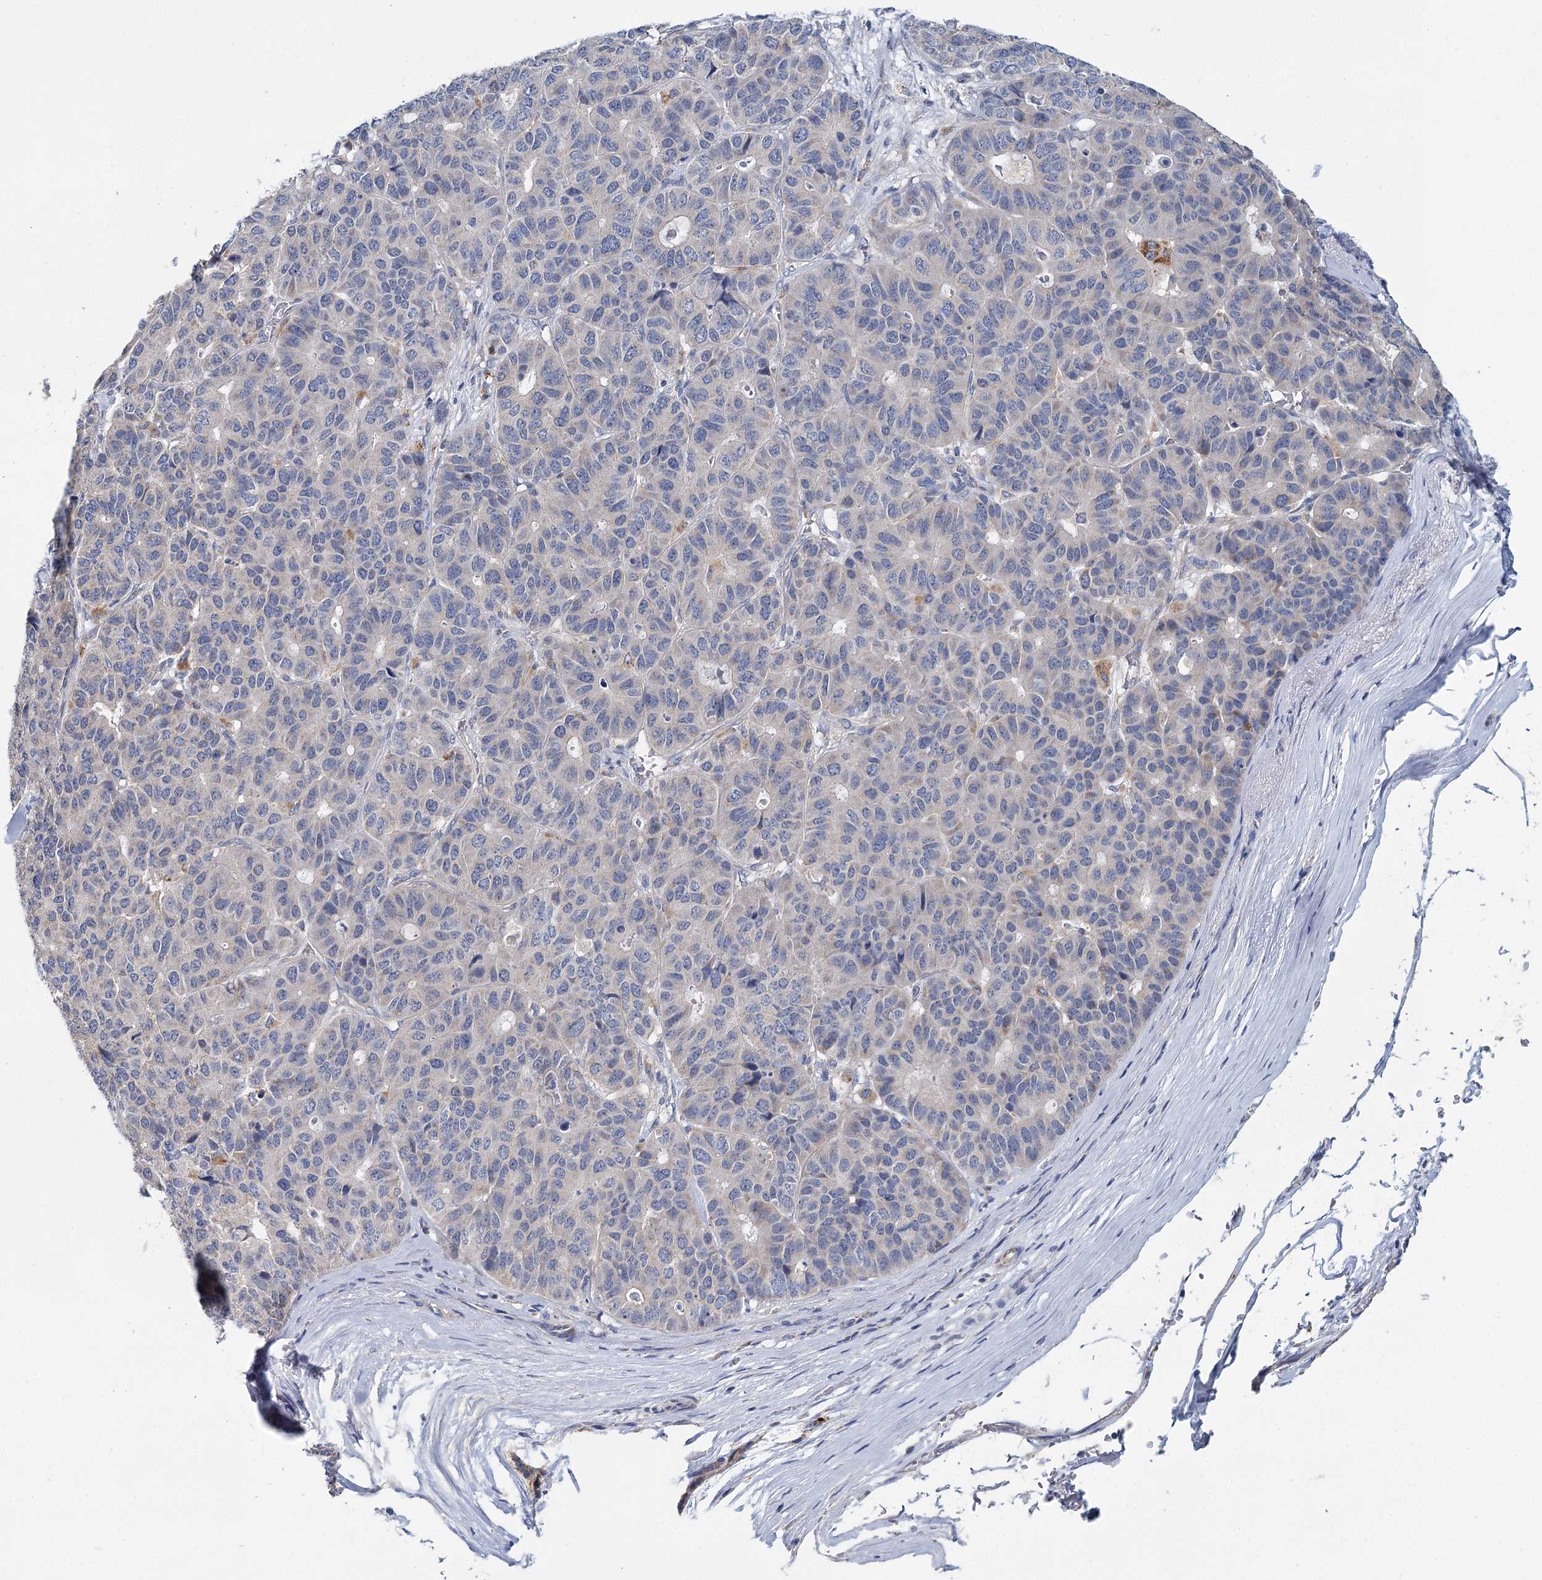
{"staining": {"intensity": "negative", "quantity": "none", "location": "none"}, "tissue": "pancreatic cancer", "cell_type": "Tumor cells", "image_type": "cancer", "snomed": [{"axis": "morphology", "description": "Adenocarcinoma, NOS"}, {"axis": "topography", "description": "Pancreas"}], "caption": "Protein analysis of pancreatic adenocarcinoma reveals no significant staining in tumor cells.", "gene": "ANKRD16", "patient": {"sex": "male", "age": 50}}